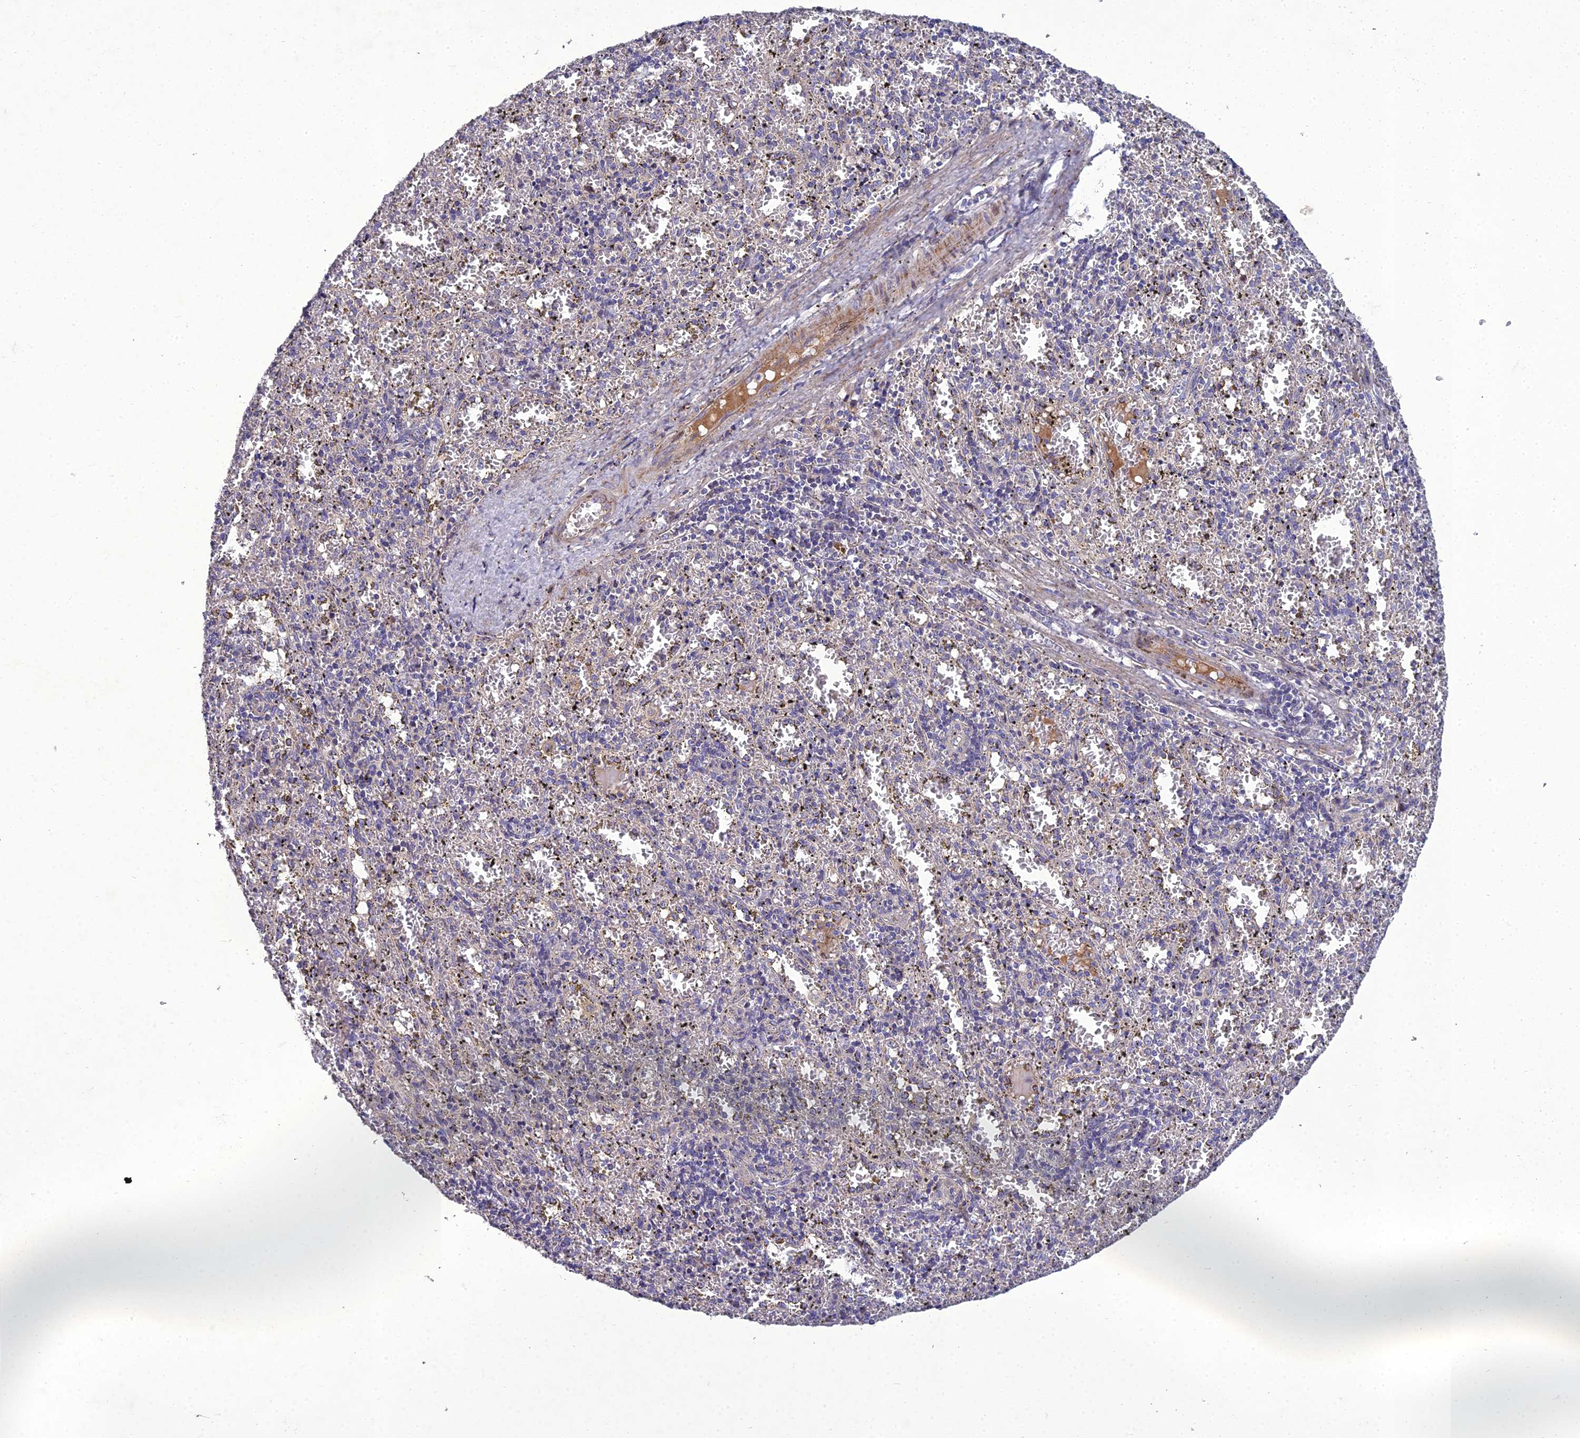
{"staining": {"intensity": "negative", "quantity": "none", "location": "none"}, "tissue": "spleen", "cell_type": "Cells in red pulp", "image_type": "normal", "snomed": [{"axis": "morphology", "description": "Normal tissue, NOS"}, {"axis": "topography", "description": "Spleen"}], "caption": "Histopathology image shows no protein expression in cells in red pulp of benign spleen. (DAB IHC visualized using brightfield microscopy, high magnification).", "gene": "ADIPOR2", "patient": {"sex": "male", "age": 11}}